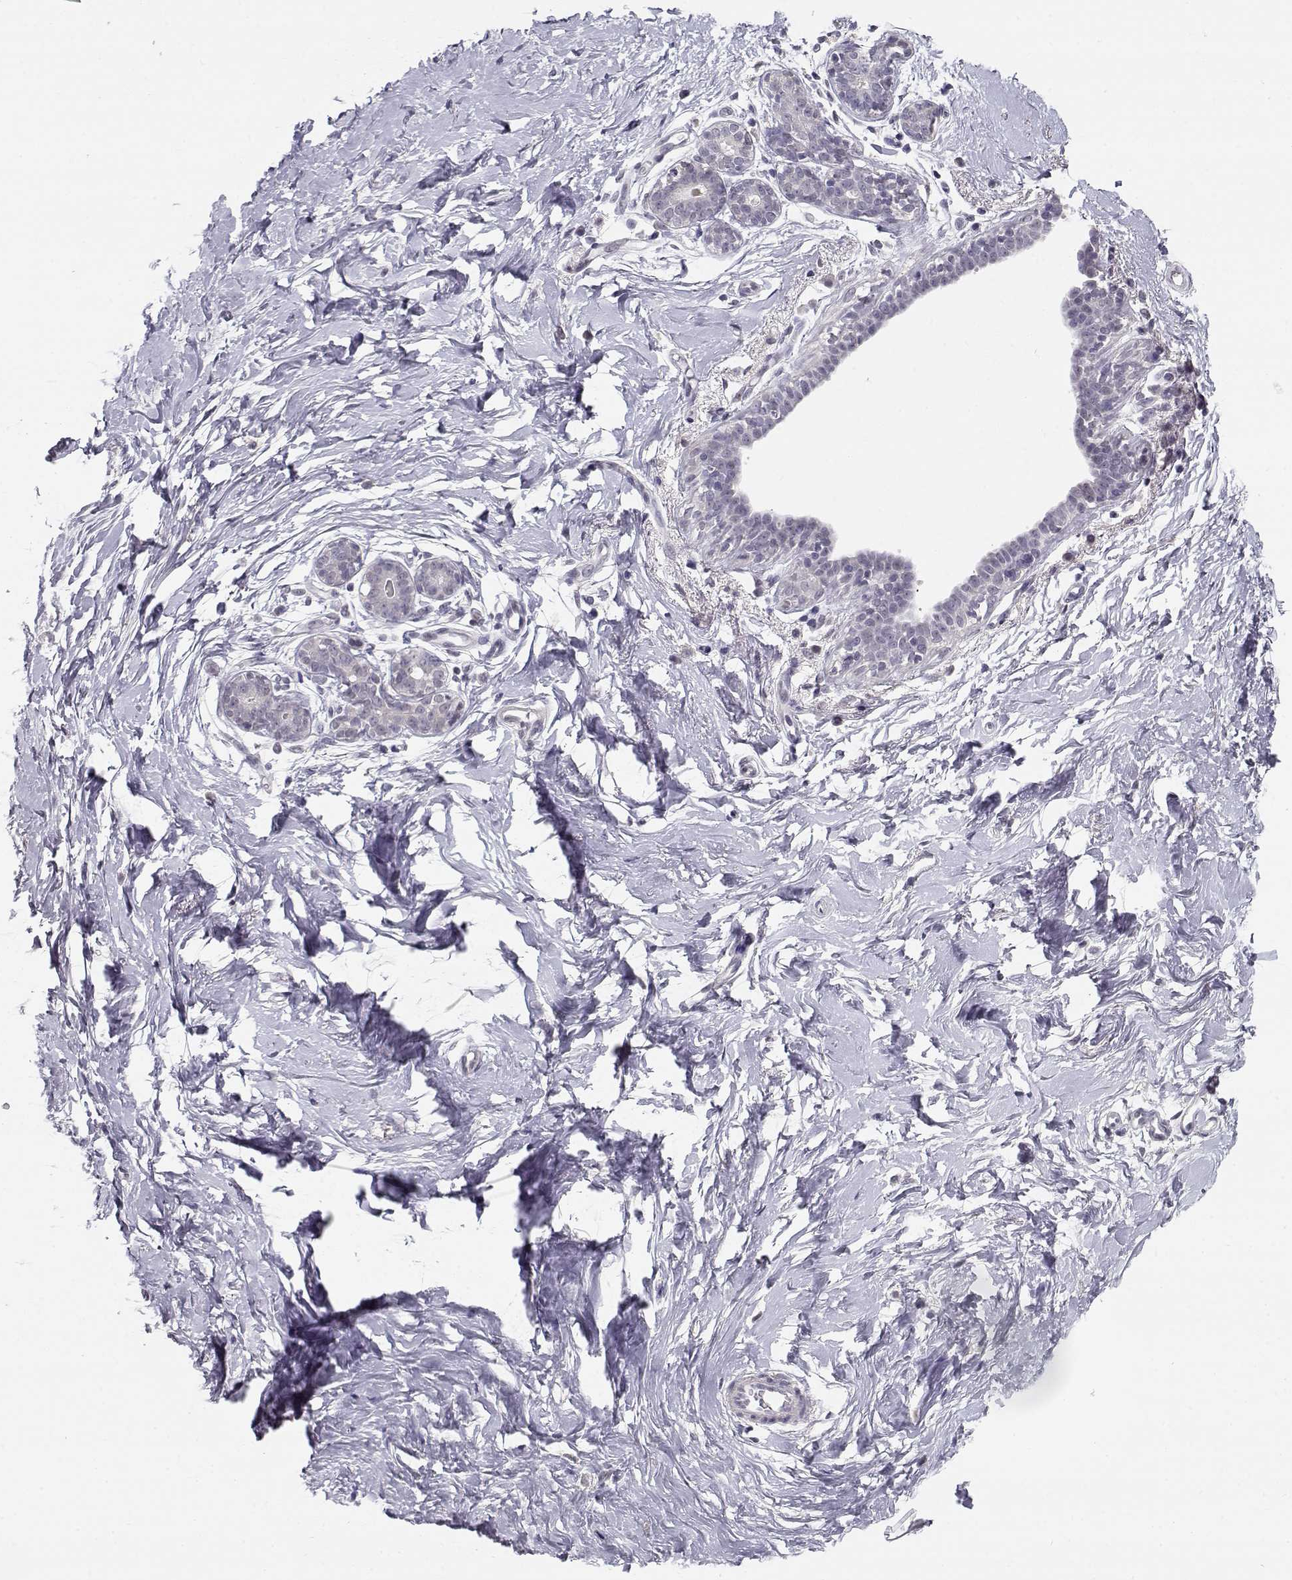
{"staining": {"intensity": "negative", "quantity": "none", "location": "none"}, "tissue": "breast", "cell_type": "Adipocytes", "image_type": "normal", "snomed": [{"axis": "morphology", "description": "Normal tissue, NOS"}, {"axis": "topography", "description": "Breast"}], "caption": "Immunohistochemical staining of normal breast shows no significant expression in adipocytes.", "gene": "C16orf86", "patient": {"sex": "female", "age": 37}}